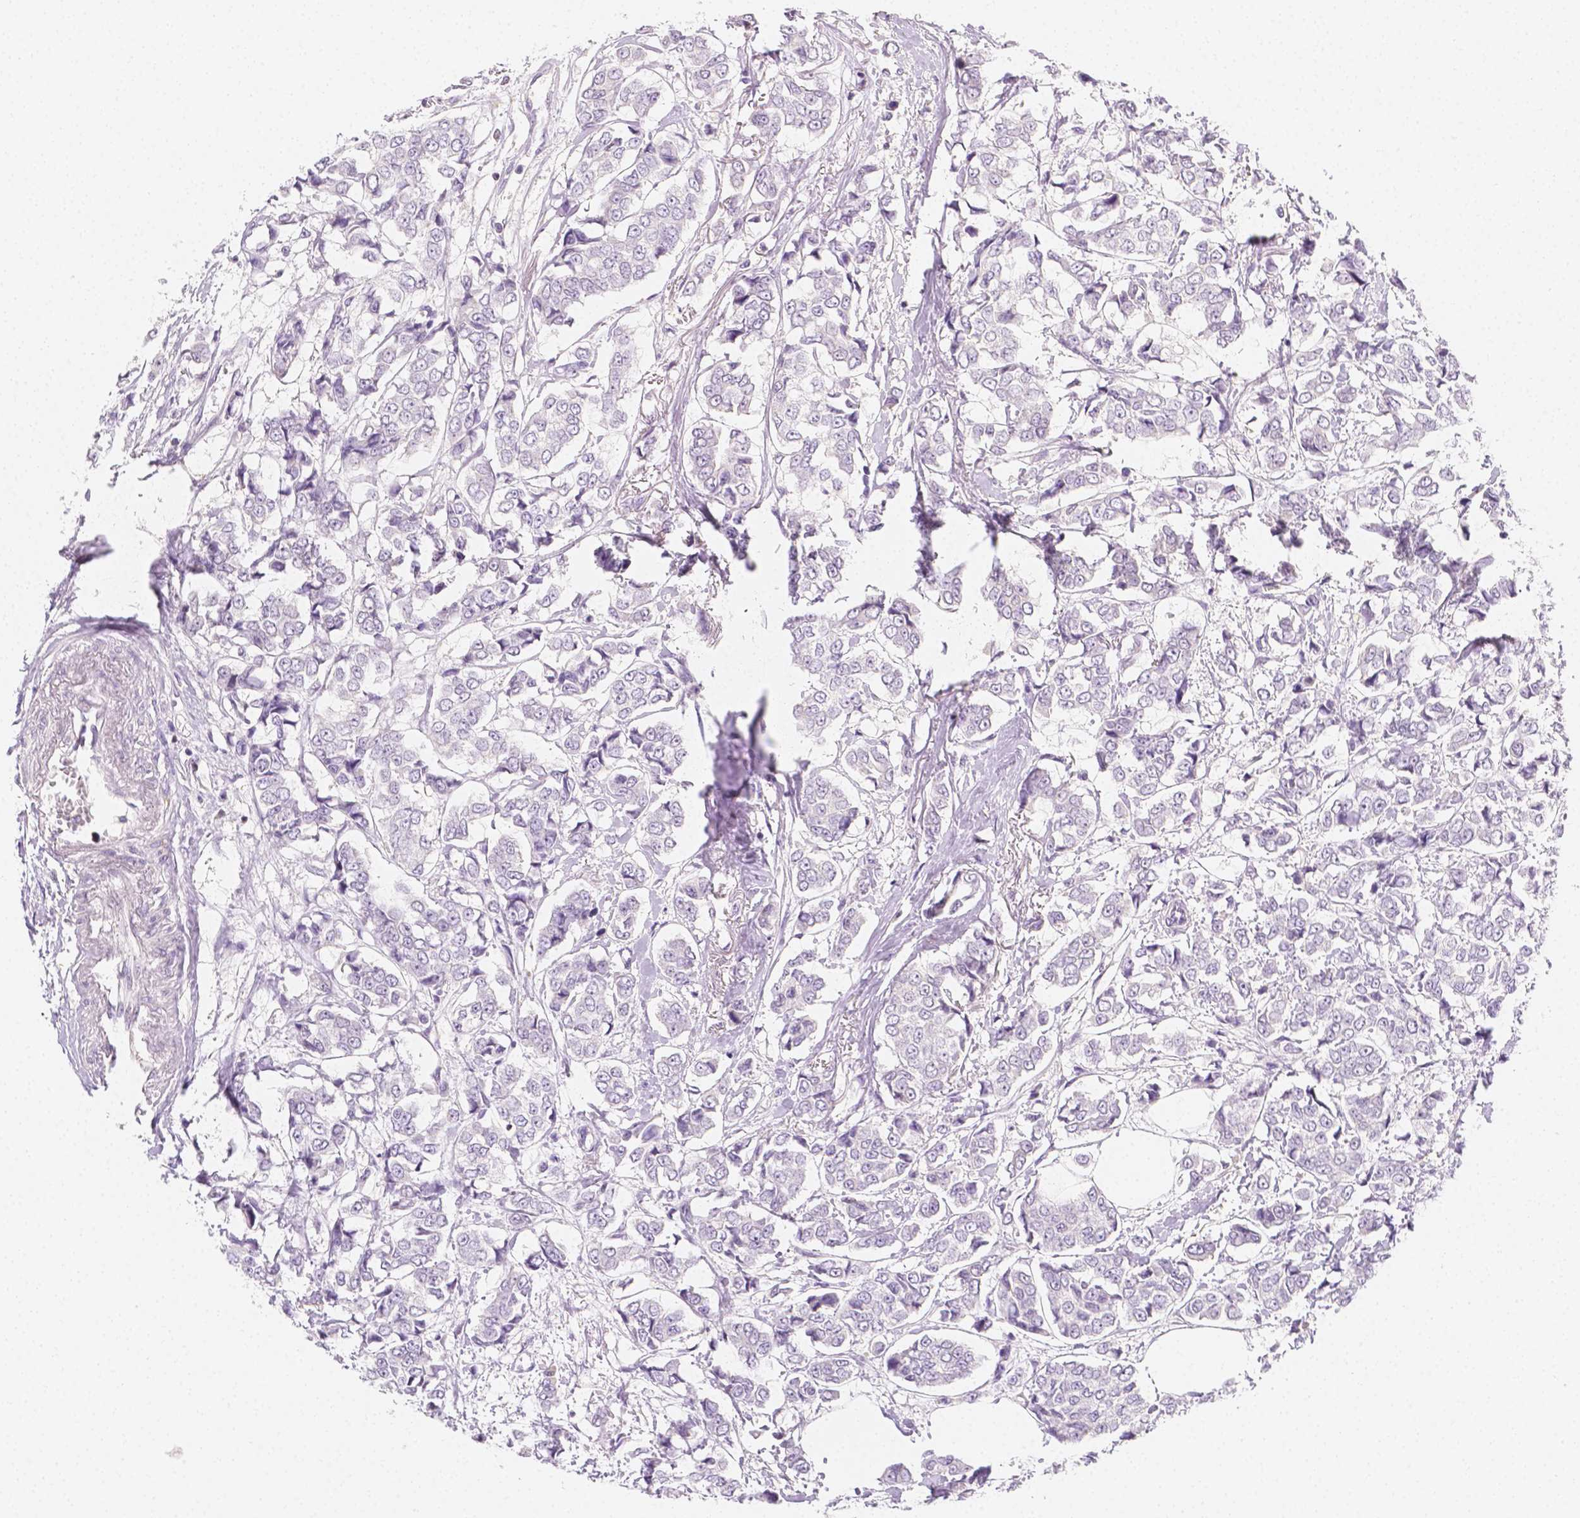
{"staining": {"intensity": "negative", "quantity": "none", "location": "none"}, "tissue": "breast cancer", "cell_type": "Tumor cells", "image_type": "cancer", "snomed": [{"axis": "morphology", "description": "Duct carcinoma"}, {"axis": "topography", "description": "Breast"}], "caption": "There is no significant staining in tumor cells of breast invasive ductal carcinoma.", "gene": "SGTB", "patient": {"sex": "female", "age": 94}}